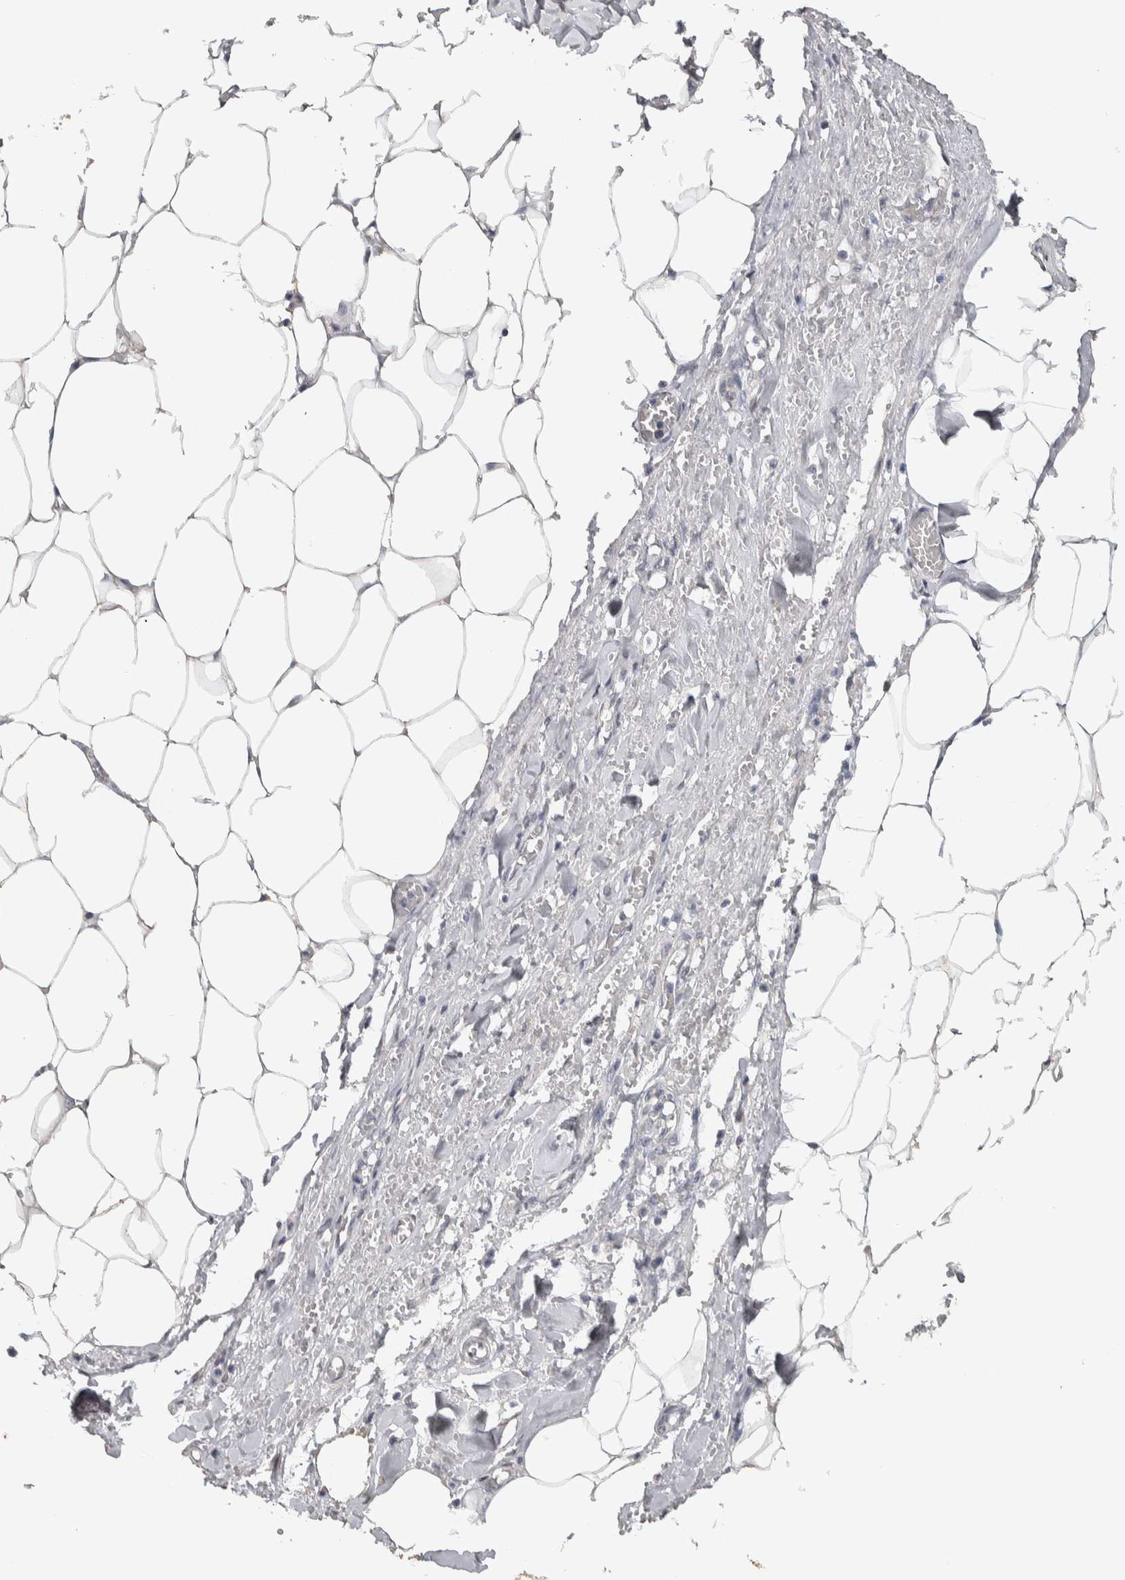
{"staining": {"intensity": "negative", "quantity": "none", "location": "none"}, "tissue": "adipose tissue", "cell_type": "Adipocytes", "image_type": "normal", "snomed": [{"axis": "morphology", "description": "Normal tissue, NOS"}, {"axis": "topography", "description": "Soft tissue"}, {"axis": "topography", "description": "Vascular tissue"}], "caption": "An image of human adipose tissue is negative for staining in adipocytes. Nuclei are stained in blue.", "gene": "NECAB1", "patient": {"sex": "female", "age": 35}}